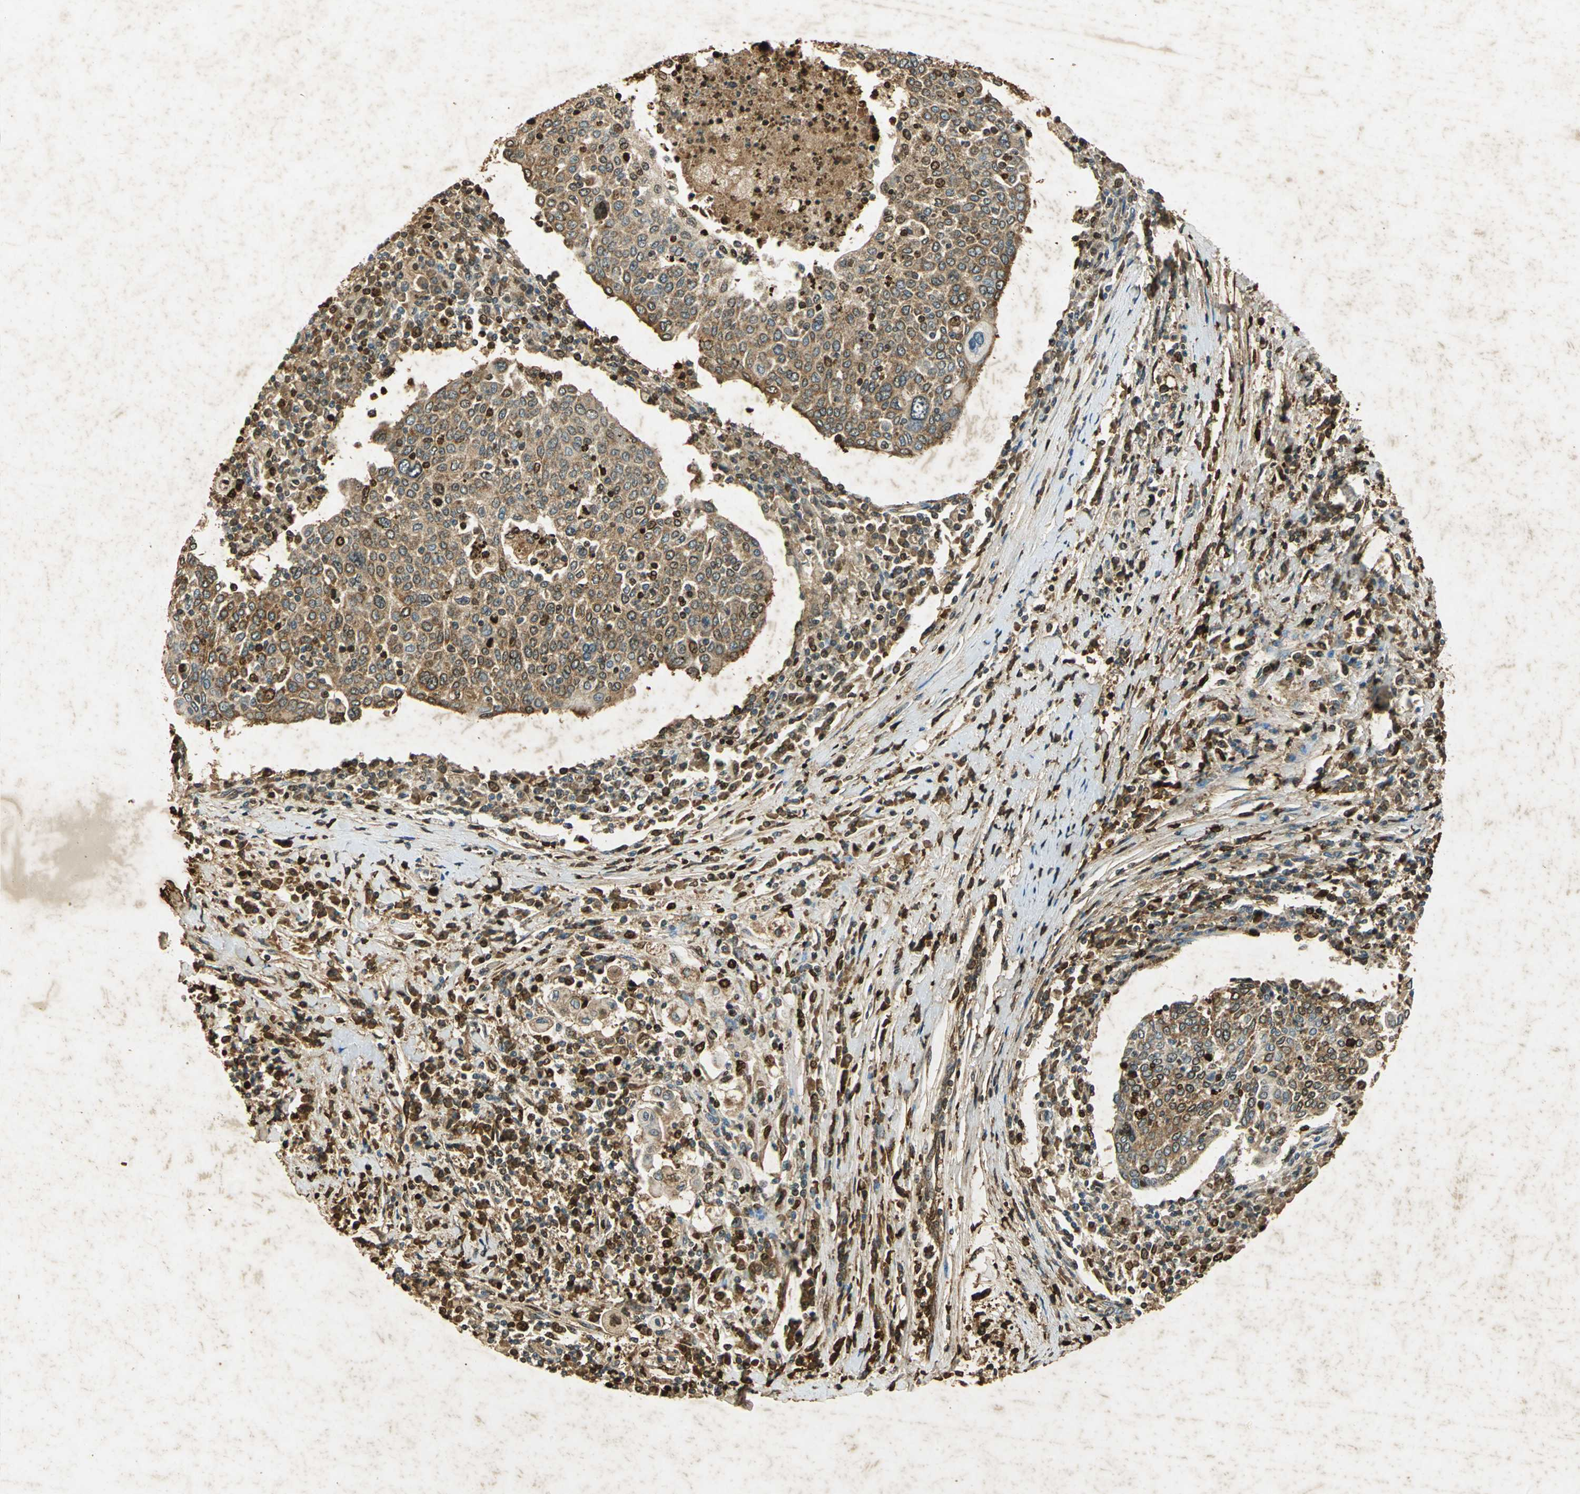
{"staining": {"intensity": "strong", "quantity": ">75%", "location": "cytoplasmic/membranous,nuclear"}, "tissue": "cervical cancer", "cell_type": "Tumor cells", "image_type": "cancer", "snomed": [{"axis": "morphology", "description": "Squamous cell carcinoma, NOS"}, {"axis": "topography", "description": "Cervix"}], "caption": "Squamous cell carcinoma (cervical) stained with a brown dye reveals strong cytoplasmic/membranous and nuclear positive positivity in about >75% of tumor cells.", "gene": "ANXA4", "patient": {"sex": "female", "age": 40}}